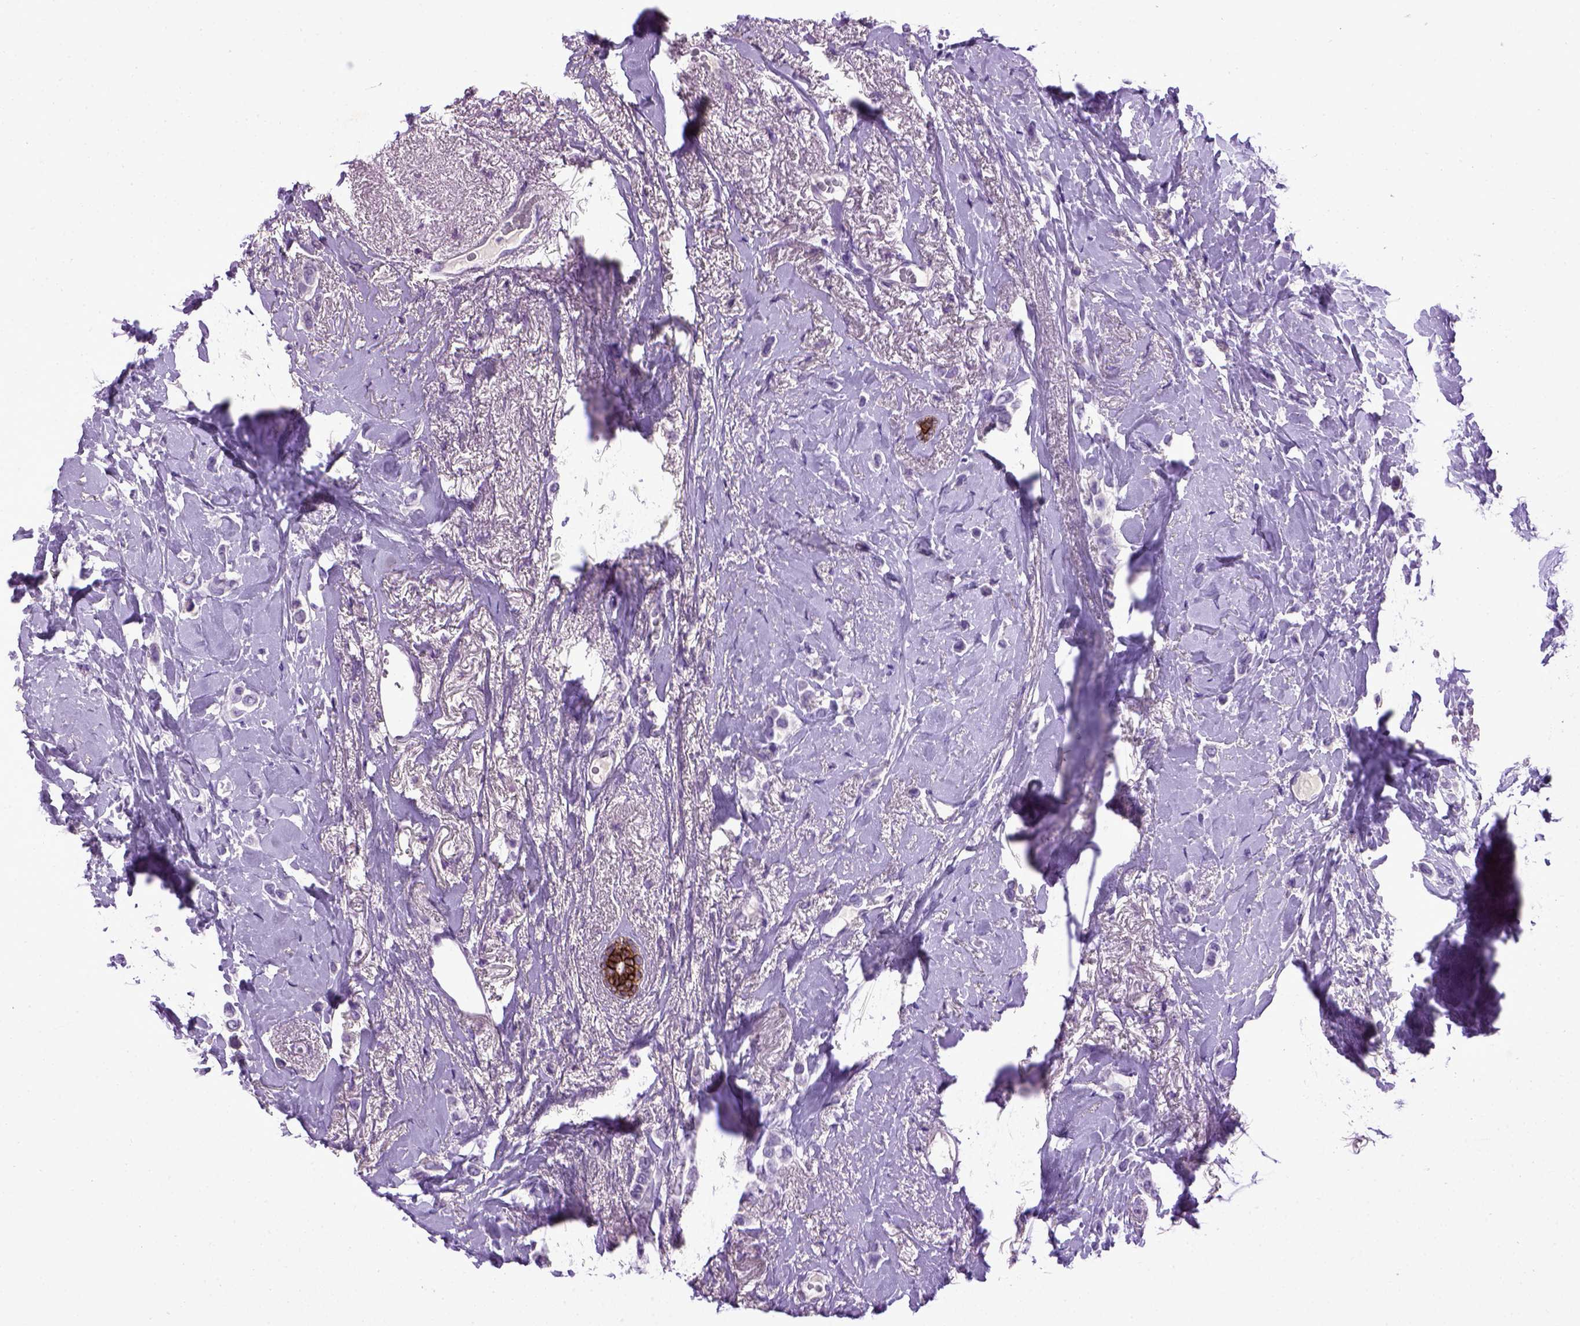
{"staining": {"intensity": "negative", "quantity": "none", "location": "none"}, "tissue": "breast cancer", "cell_type": "Tumor cells", "image_type": "cancer", "snomed": [{"axis": "morphology", "description": "Lobular carcinoma"}, {"axis": "topography", "description": "Breast"}], "caption": "Immunohistochemistry (IHC) image of neoplastic tissue: breast lobular carcinoma stained with DAB exhibits no significant protein expression in tumor cells.", "gene": "CDH1", "patient": {"sex": "female", "age": 66}}